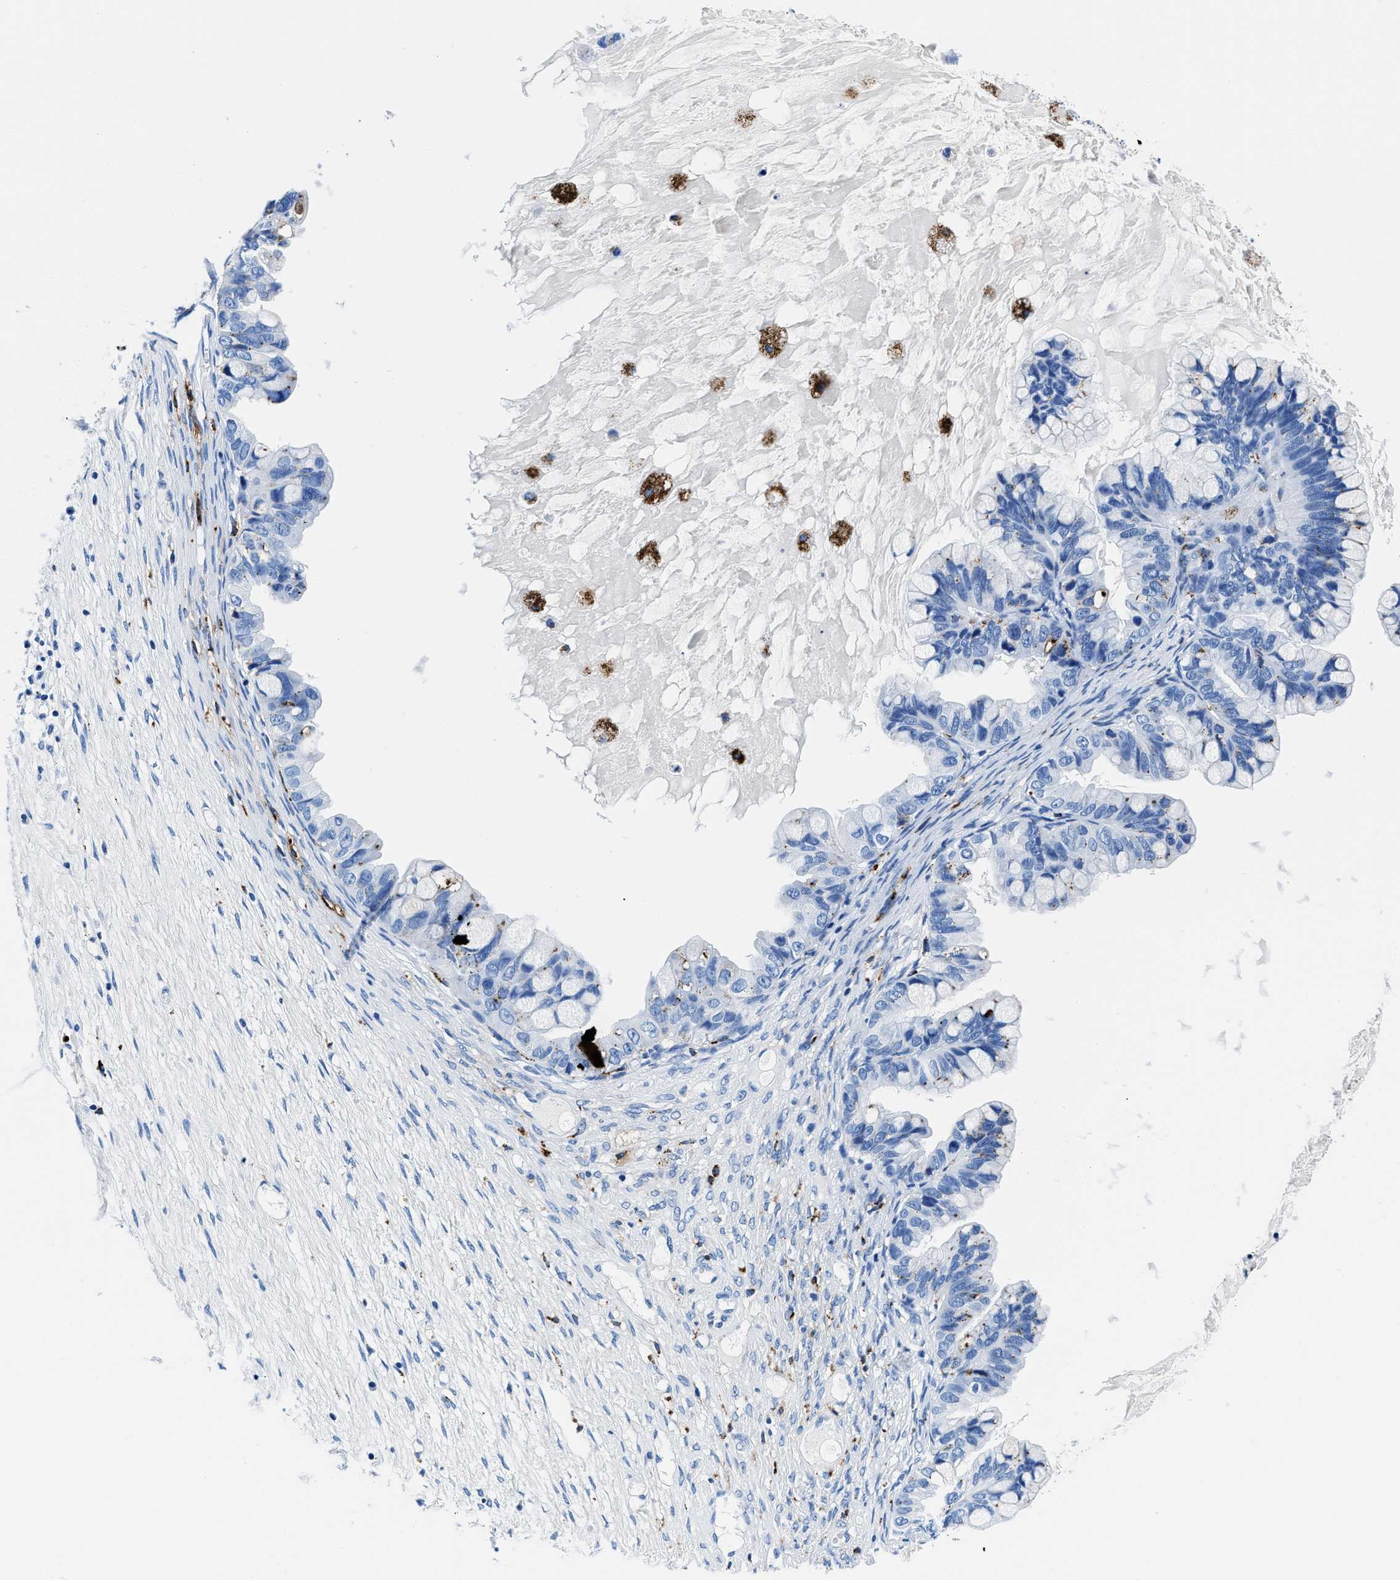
{"staining": {"intensity": "moderate", "quantity": "<25%", "location": "cytoplasmic/membranous"}, "tissue": "ovarian cancer", "cell_type": "Tumor cells", "image_type": "cancer", "snomed": [{"axis": "morphology", "description": "Cystadenocarcinoma, mucinous, NOS"}, {"axis": "topography", "description": "Ovary"}], "caption": "Mucinous cystadenocarcinoma (ovarian) stained for a protein demonstrates moderate cytoplasmic/membranous positivity in tumor cells.", "gene": "OR14K1", "patient": {"sex": "female", "age": 80}}